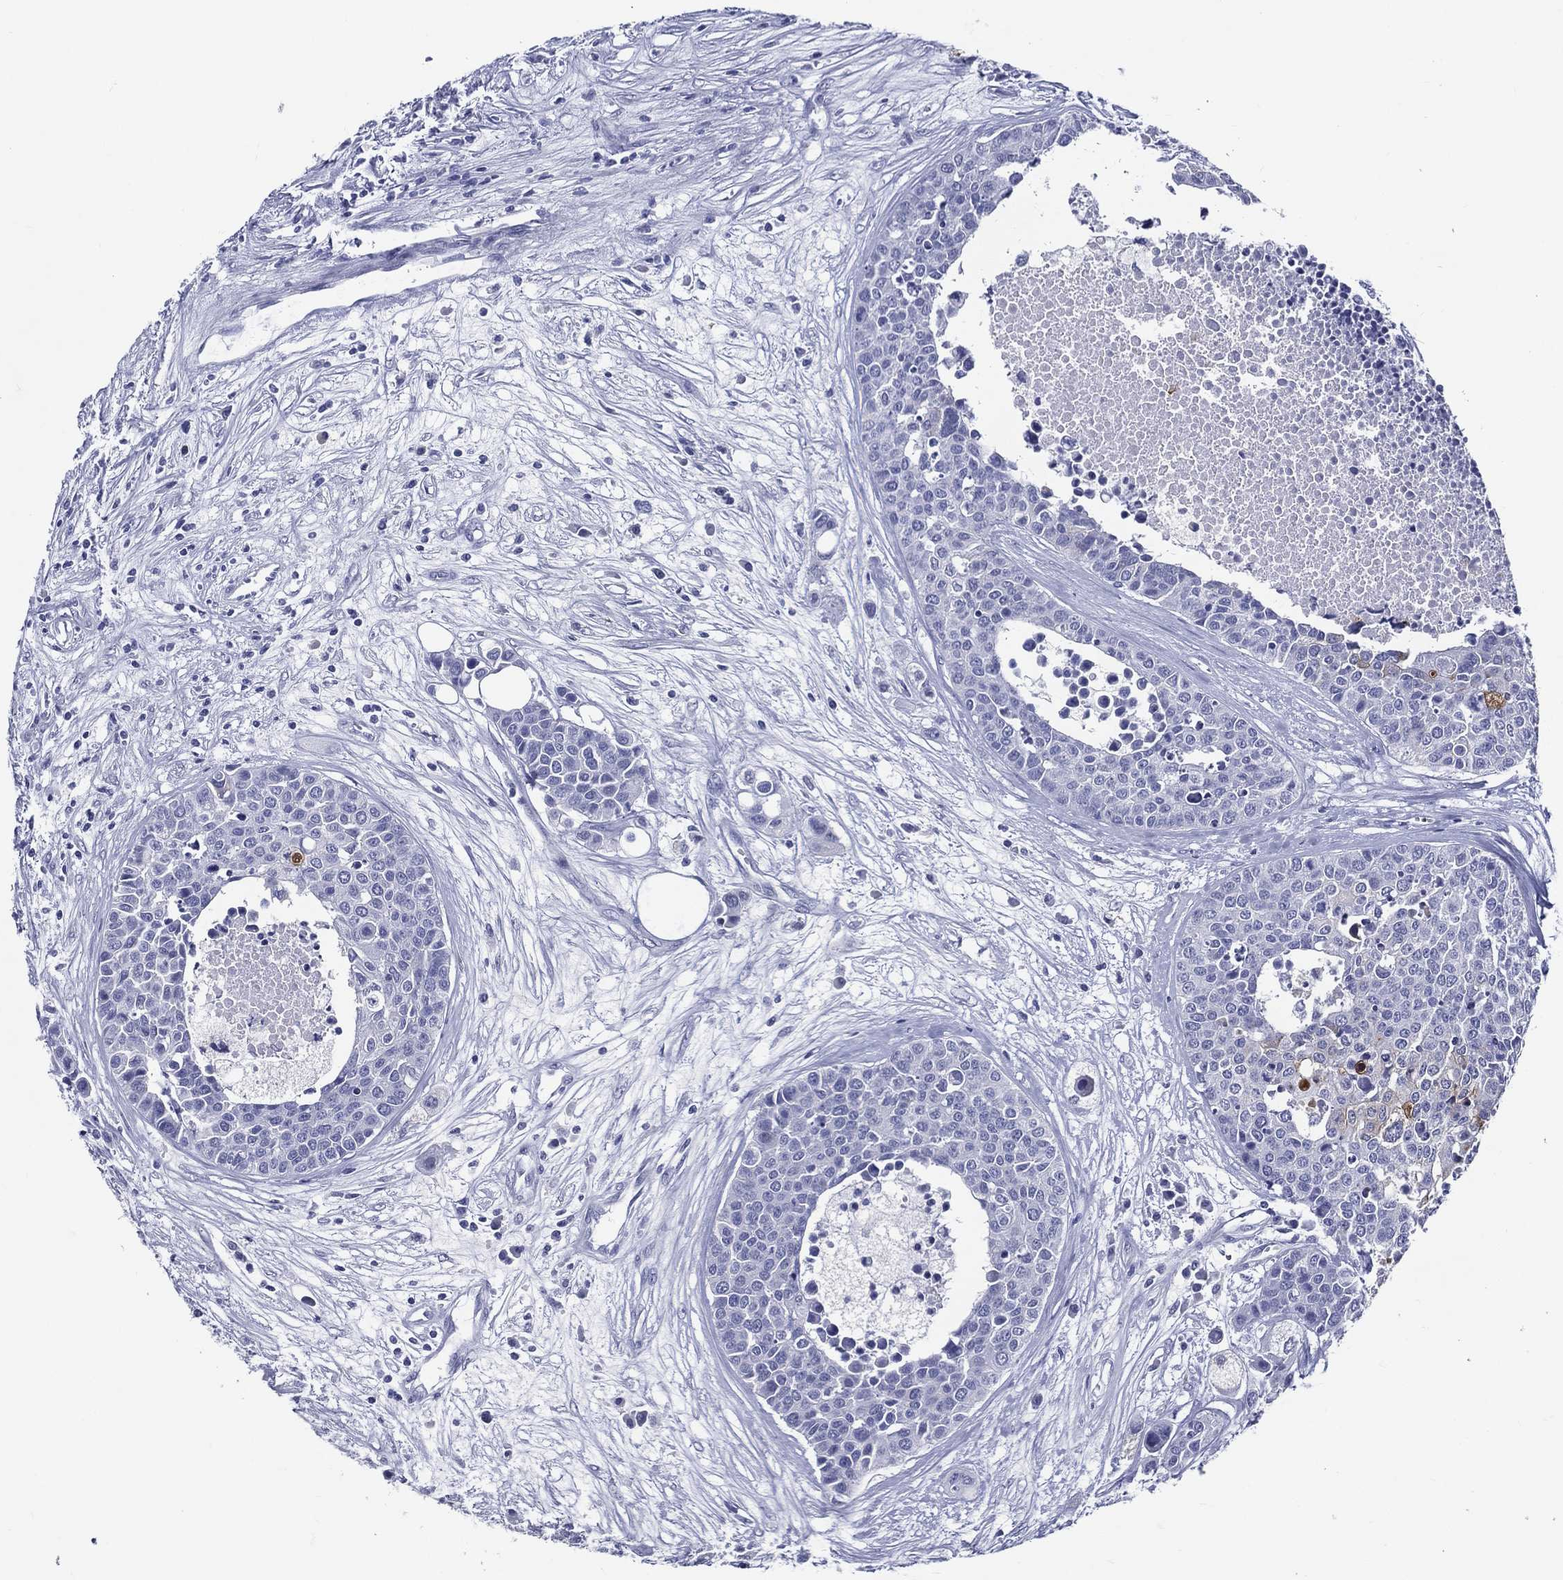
{"staining": {"intensity": "negative", "quantity": "none", "location": "none"}, "tissue": "carcinoid", "cell_type": "Tumor cells", "image_type": "cancer", "snomed": [{"axis": "morphology", "description": "Carcinoid, malignant, NOS"}, {"axis": "topography", "description": "Colon"}], "caption": "The immunohistochemistry (IHC) histopathology image has no significant positivity in tumor cells of carcinoid tissue.", "gene": "ACE2", "patient": {"sex": "male", "age": 81}}